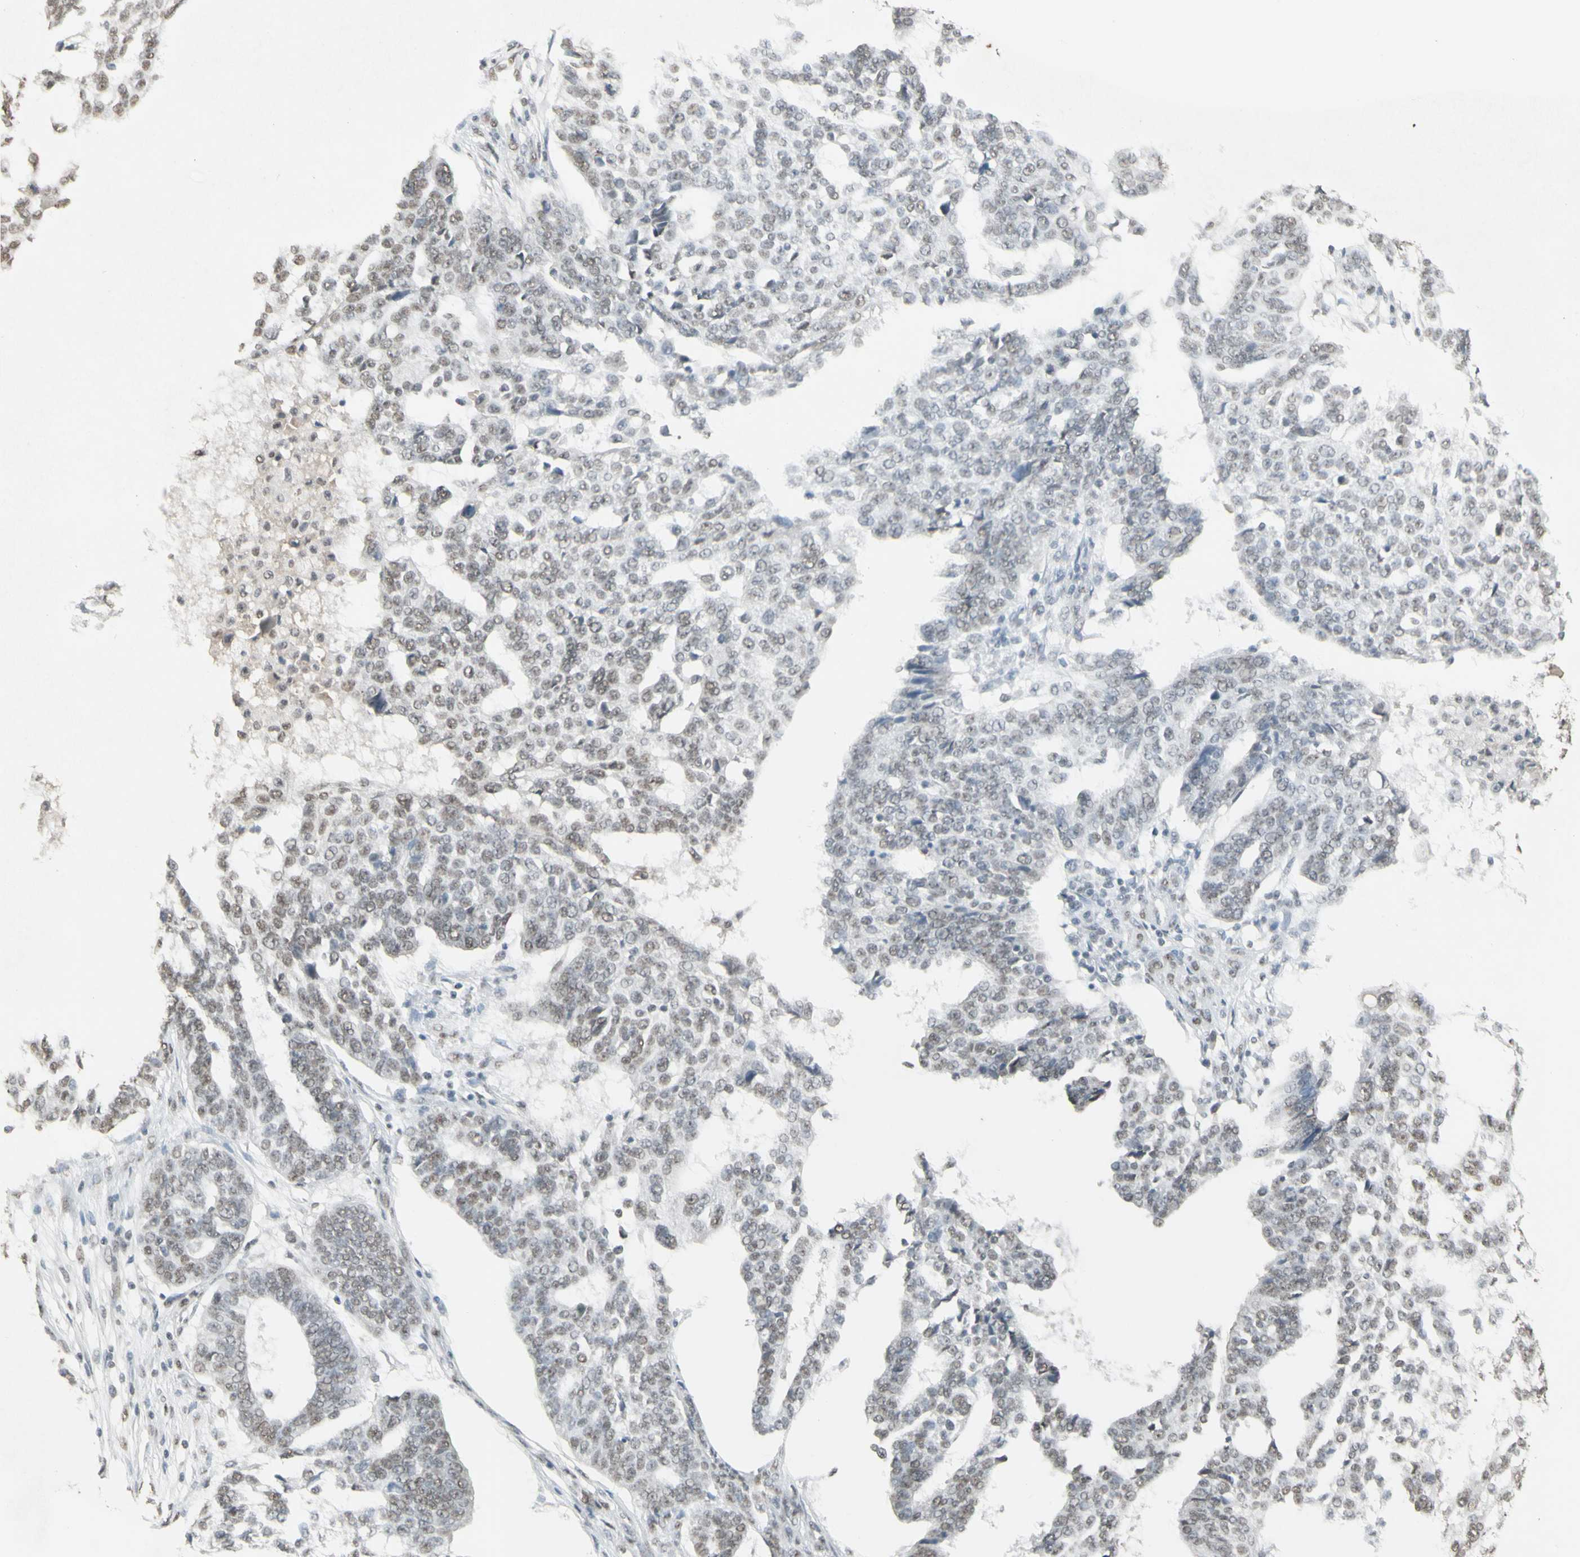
{"staining": {"intensity": "weak", "quantity": "25%-75%", "location": "nuclear"}, "tissue": "ovarian cancer", "cell_type": "Tumor cells", "image_type": "cancer", "snomed": [{"axis": "morphology", "description": "Cystadenocarcinoma, serous, NOS"}, {"axis": "topography", "description": "Ovary"}], "caption": "A brown stain shows weak nuclear expression of a protein in ovarian cancer tumor cells.", "gene": "TRIM28", "patient": {"sex": "female", "age": 59}}